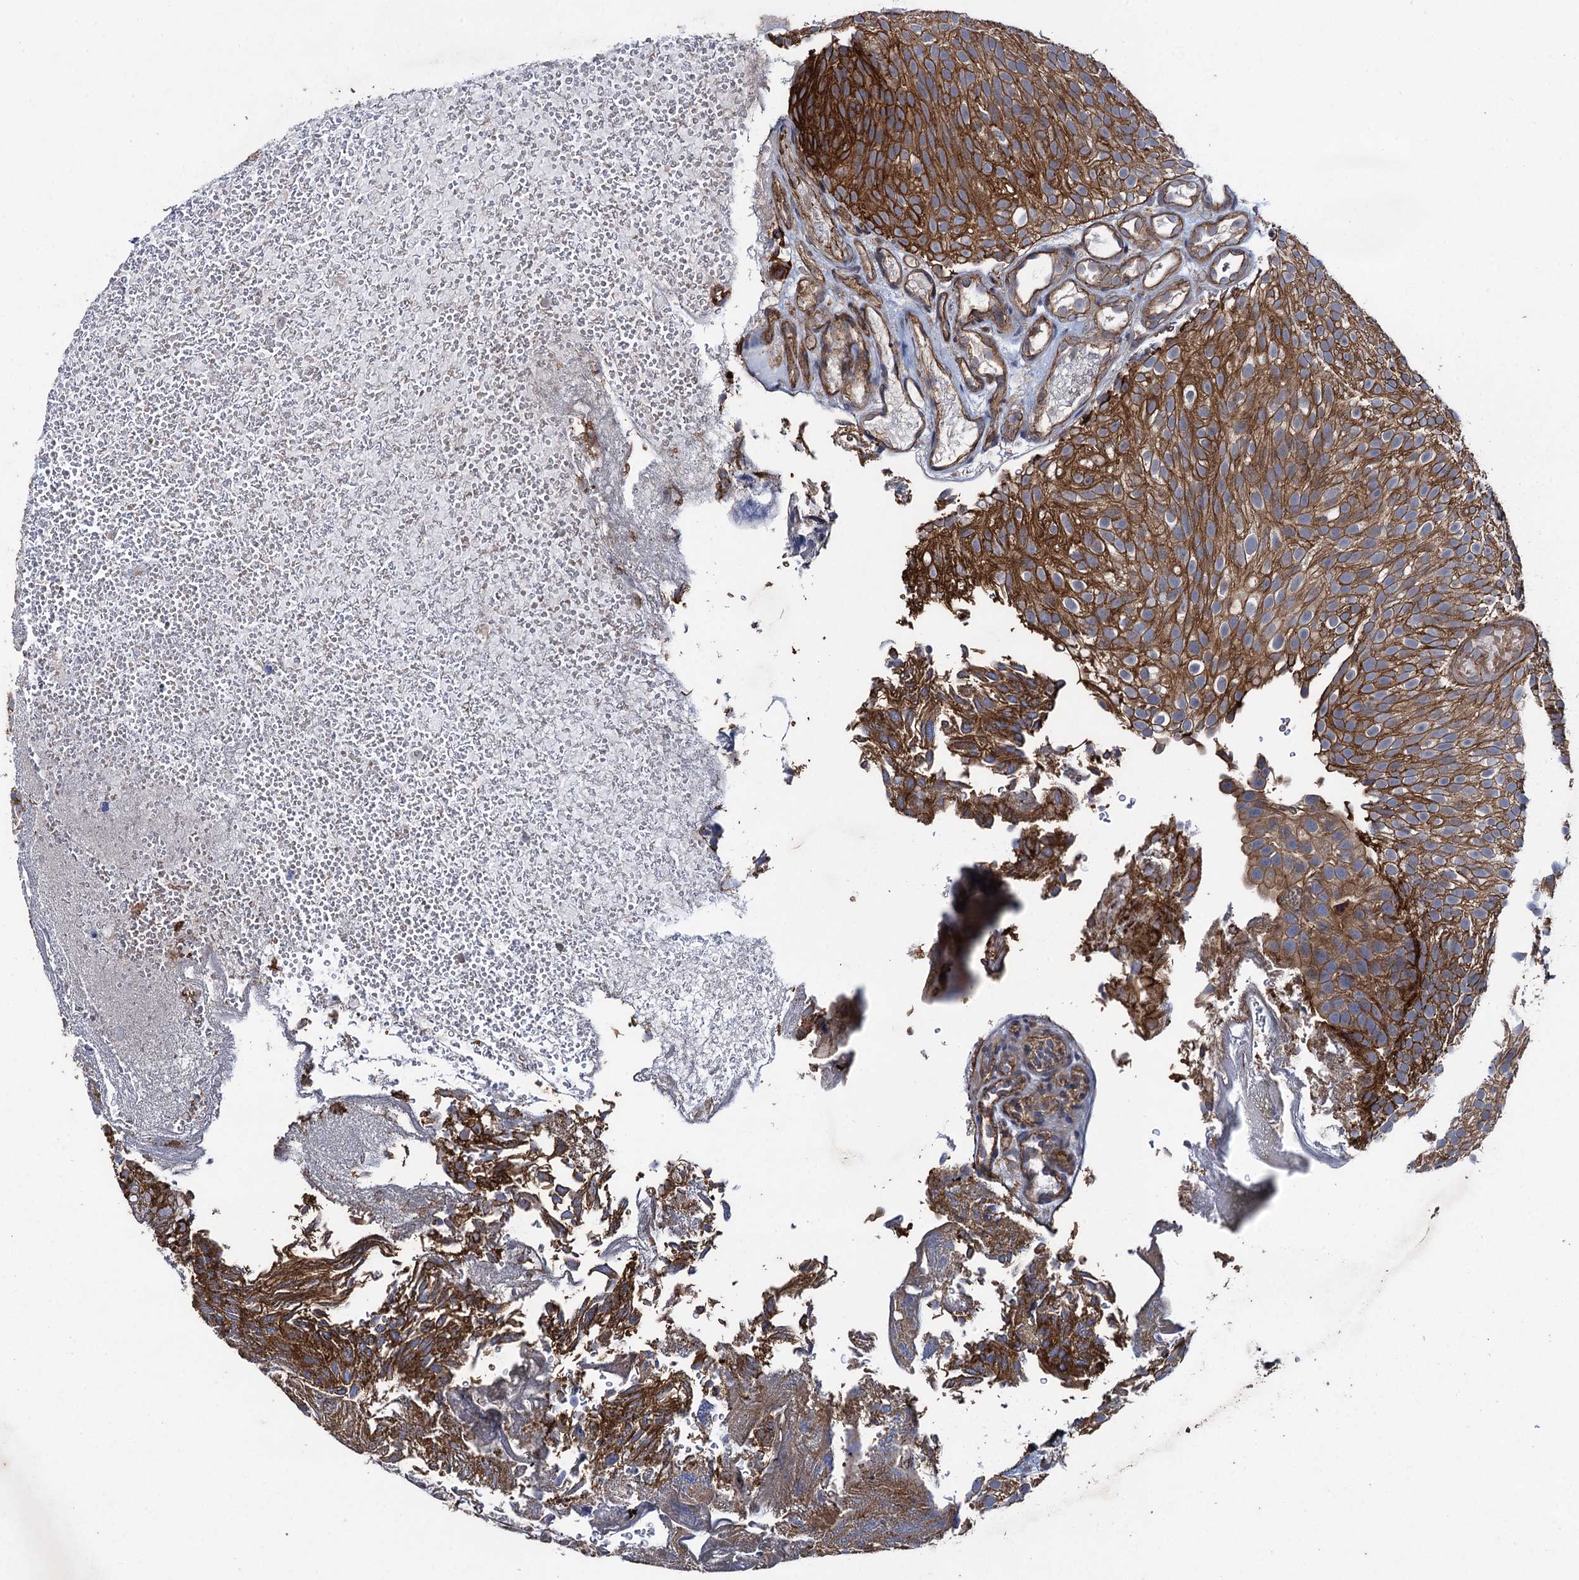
{"staining": {"intensity": "strong", "quantity": ">75%", "location": "cytoplasmic/membranous"}, "tissue": "urothelial cancer", "cell_type": "Tumor cells", "image_type": "cancer", "snomed": [{"axis": "morphology", "description": "Urothelial carcinoma, Low grade"}, {"axis": "topography", "description": "Urinary bladder"}], "caption": "Human low-grade urothelial carcinoma stained with a brown dye exhibits strong cytoplasmic/membranous positive positivity in approximately >75% of tumor cells.", "gene": "HAUS1", "patient": {"sex": "male", "age": 78}}